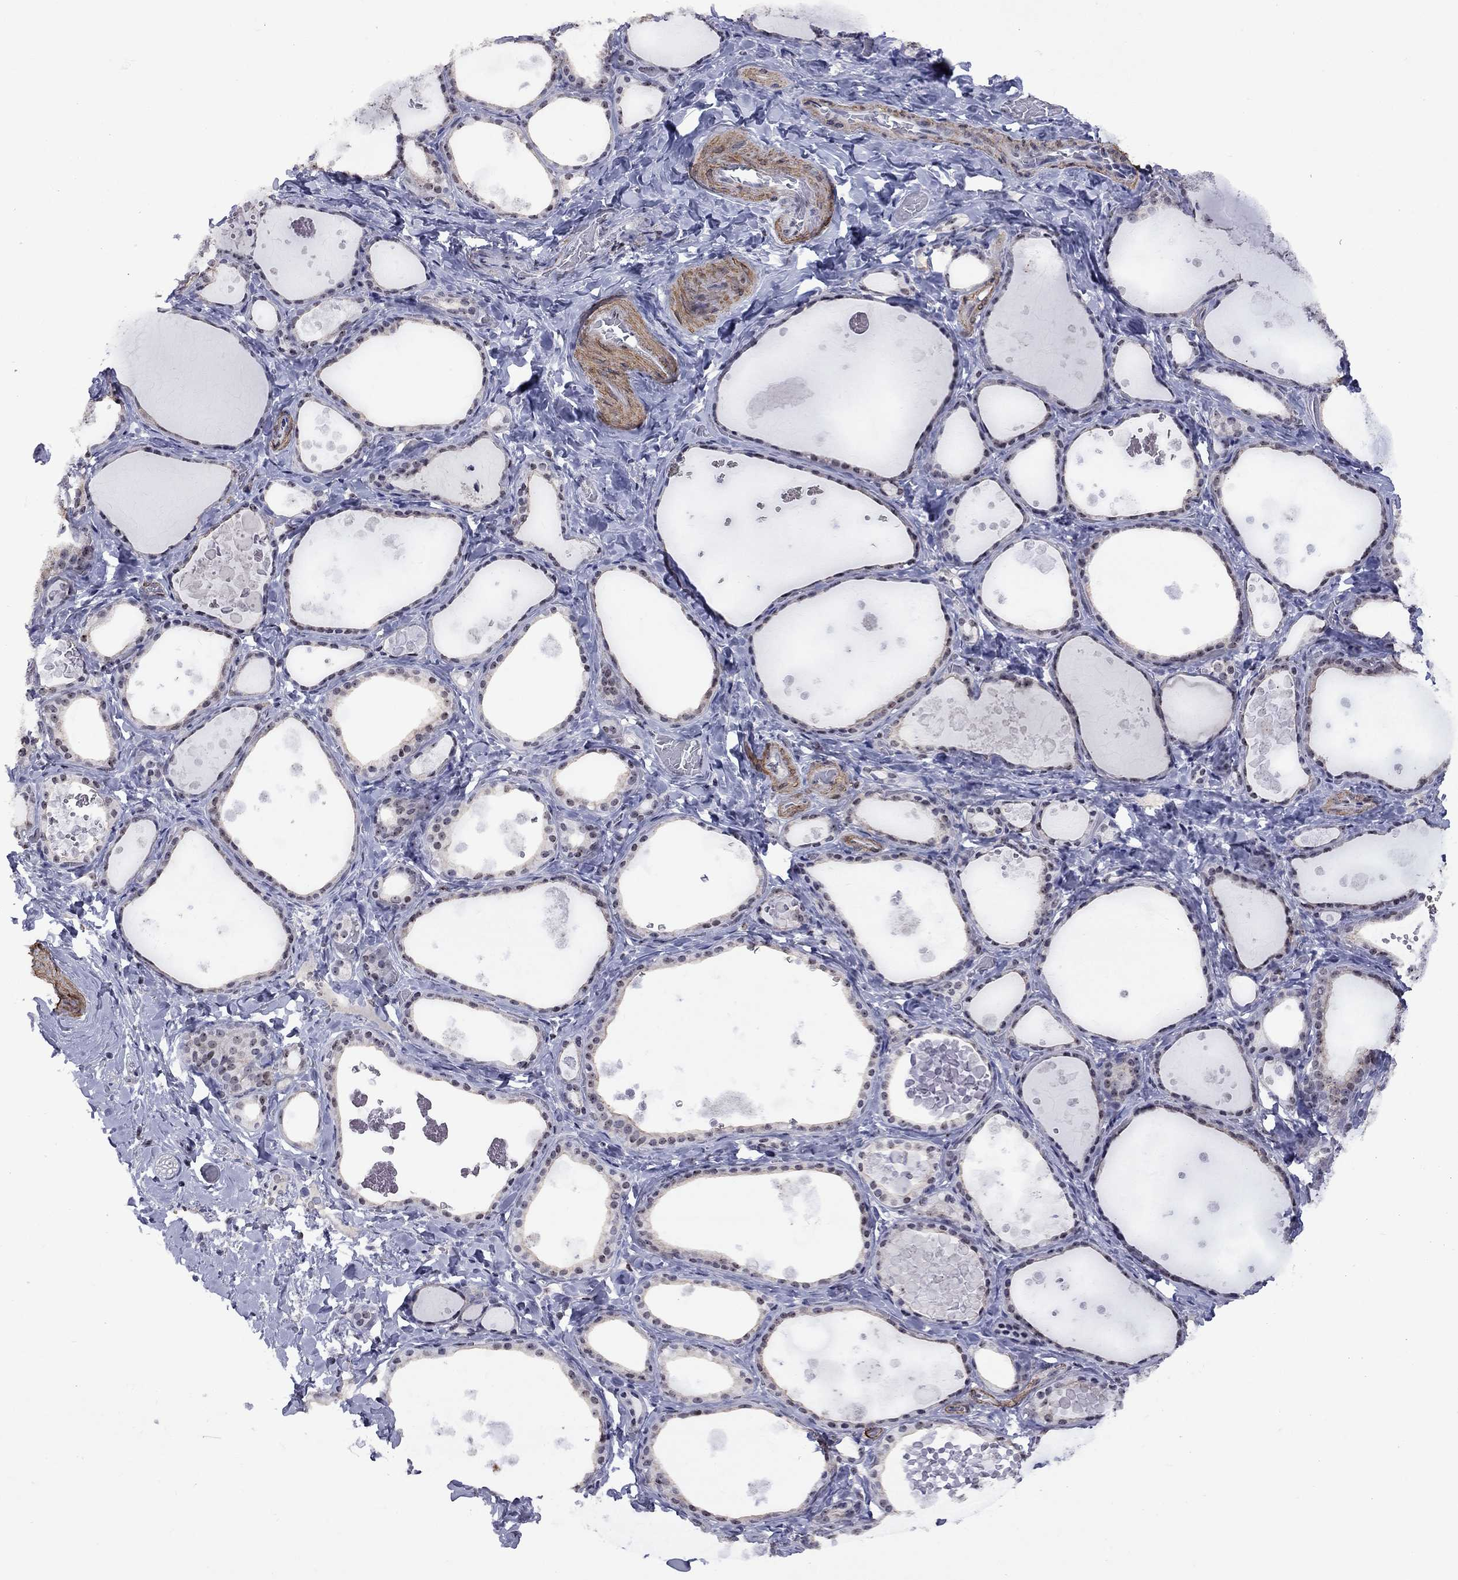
{"staining": {"intensity": "weak", "quantity": "<25%", "location": "nuclear"}, "tissue": "thyroid gland", "cell_type": "Glandular cells", "image_type": "normal", "snomed": [{"axis": "morphology", "description": "Normal tissue, NOS"}, {"axis": "topography", "description": "Thyroid gland"}], "caption": "Immunohistochemical staining of benign human thyroid gland displays no significant staining in glandular cells. Nuclei are stained in blue.", "gene": "SPOUT1", "patient": {"sex": "female", "age": 56}}